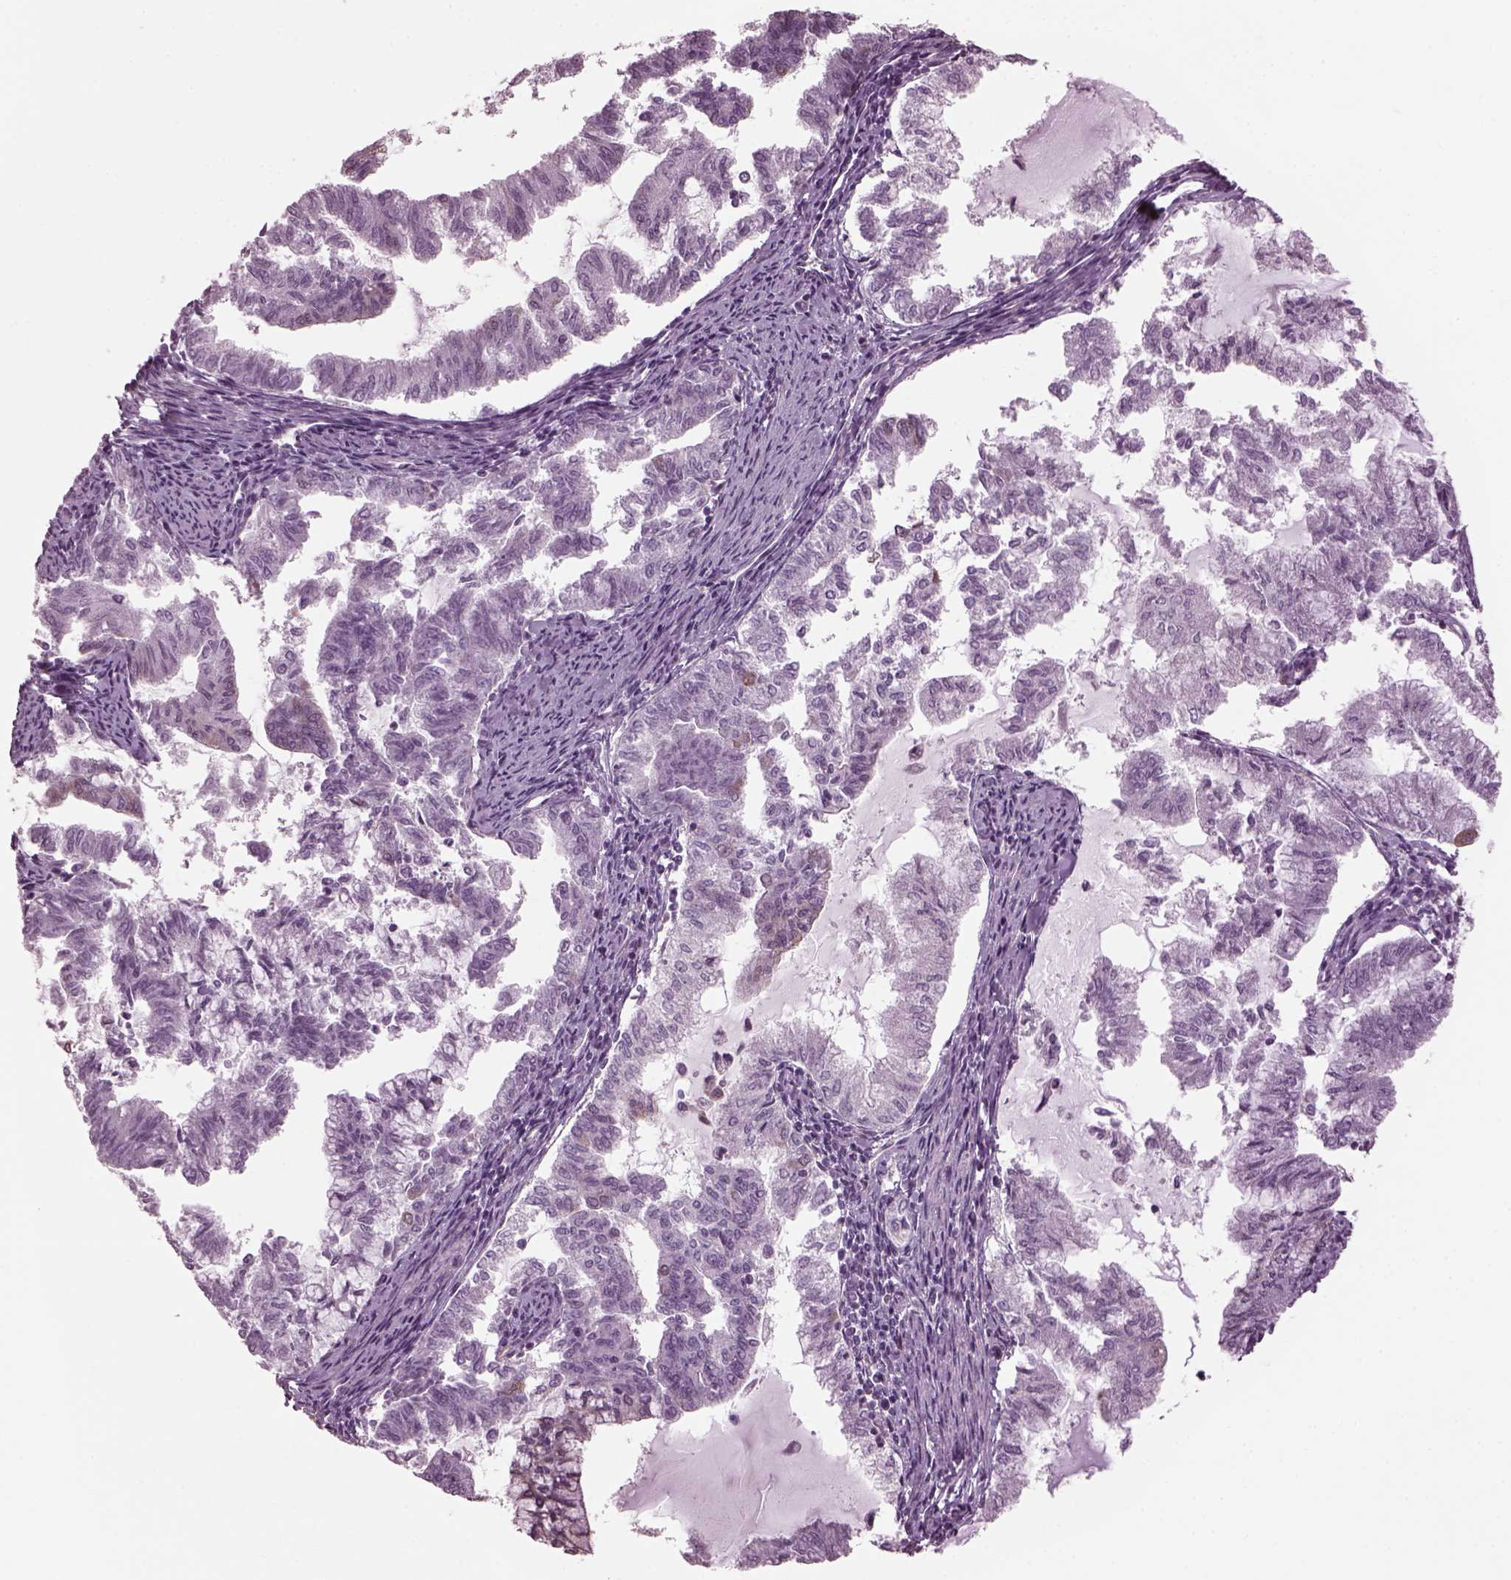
{"staining": {"intensity": "negative", "quantity": "none", "location": "none"}, "tissue": "endometrial cancer", "cell_type": "Tumor cells", "image_type": "cancer", "snomed": [{"axis": "morphology", "description": "Adenocarcinoma, NOS"}, {"axis": "topography", "description": "Endometrium"}], "caption": "High power microscopy photomicrograph of an IHC histopathology image of endometrial adenocarcinoma, revealing no significant expression in tumor cells.", "gene": "CABP5", "patient": {"sex": "female", "age": 79}}